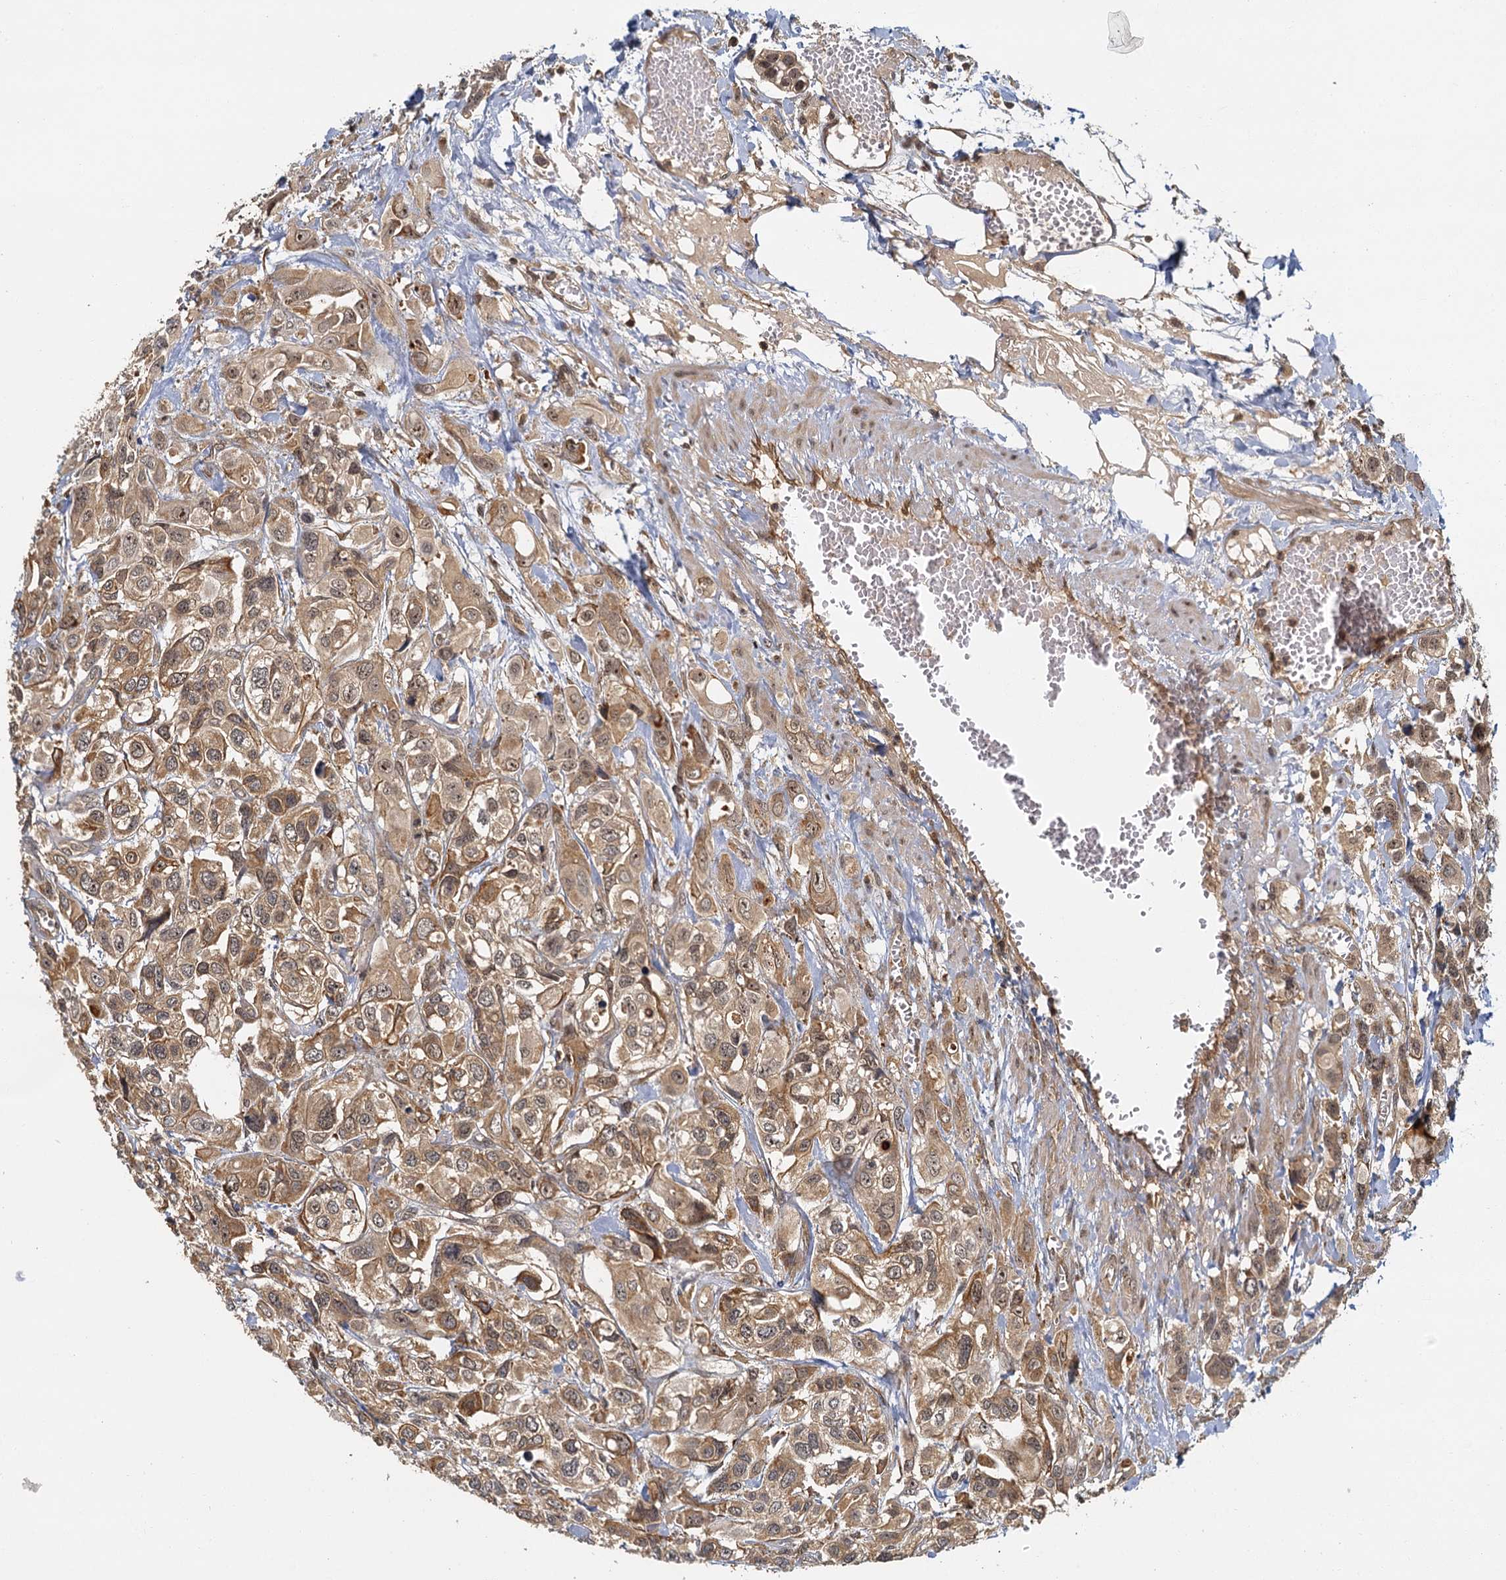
{"staining": {"intensity": "moderate", "quantity": ">75%", "location": "cytoplasmic/membranous,nuclear"}, "tissue": "urothelial cancer", "cell_type": "Tumor cells", "image_type": "cancer", "snomed": [{"axis": "morphology", "description": "Urothelial carcinoma, High grade"}, {"axis": "topography", "description": "Urinary bladder"}], "caption": "Immunohistochemistry (IHC) histopathology image of urothelial cancer stained for a protein (brown), which demonstrates medium levels of moderate cytoplasmic/membranous and nuclear positivity in approximately >75% of tumor cells.", "gene": "ZNF549", "patient": {"sex": "male", "age": 67}}